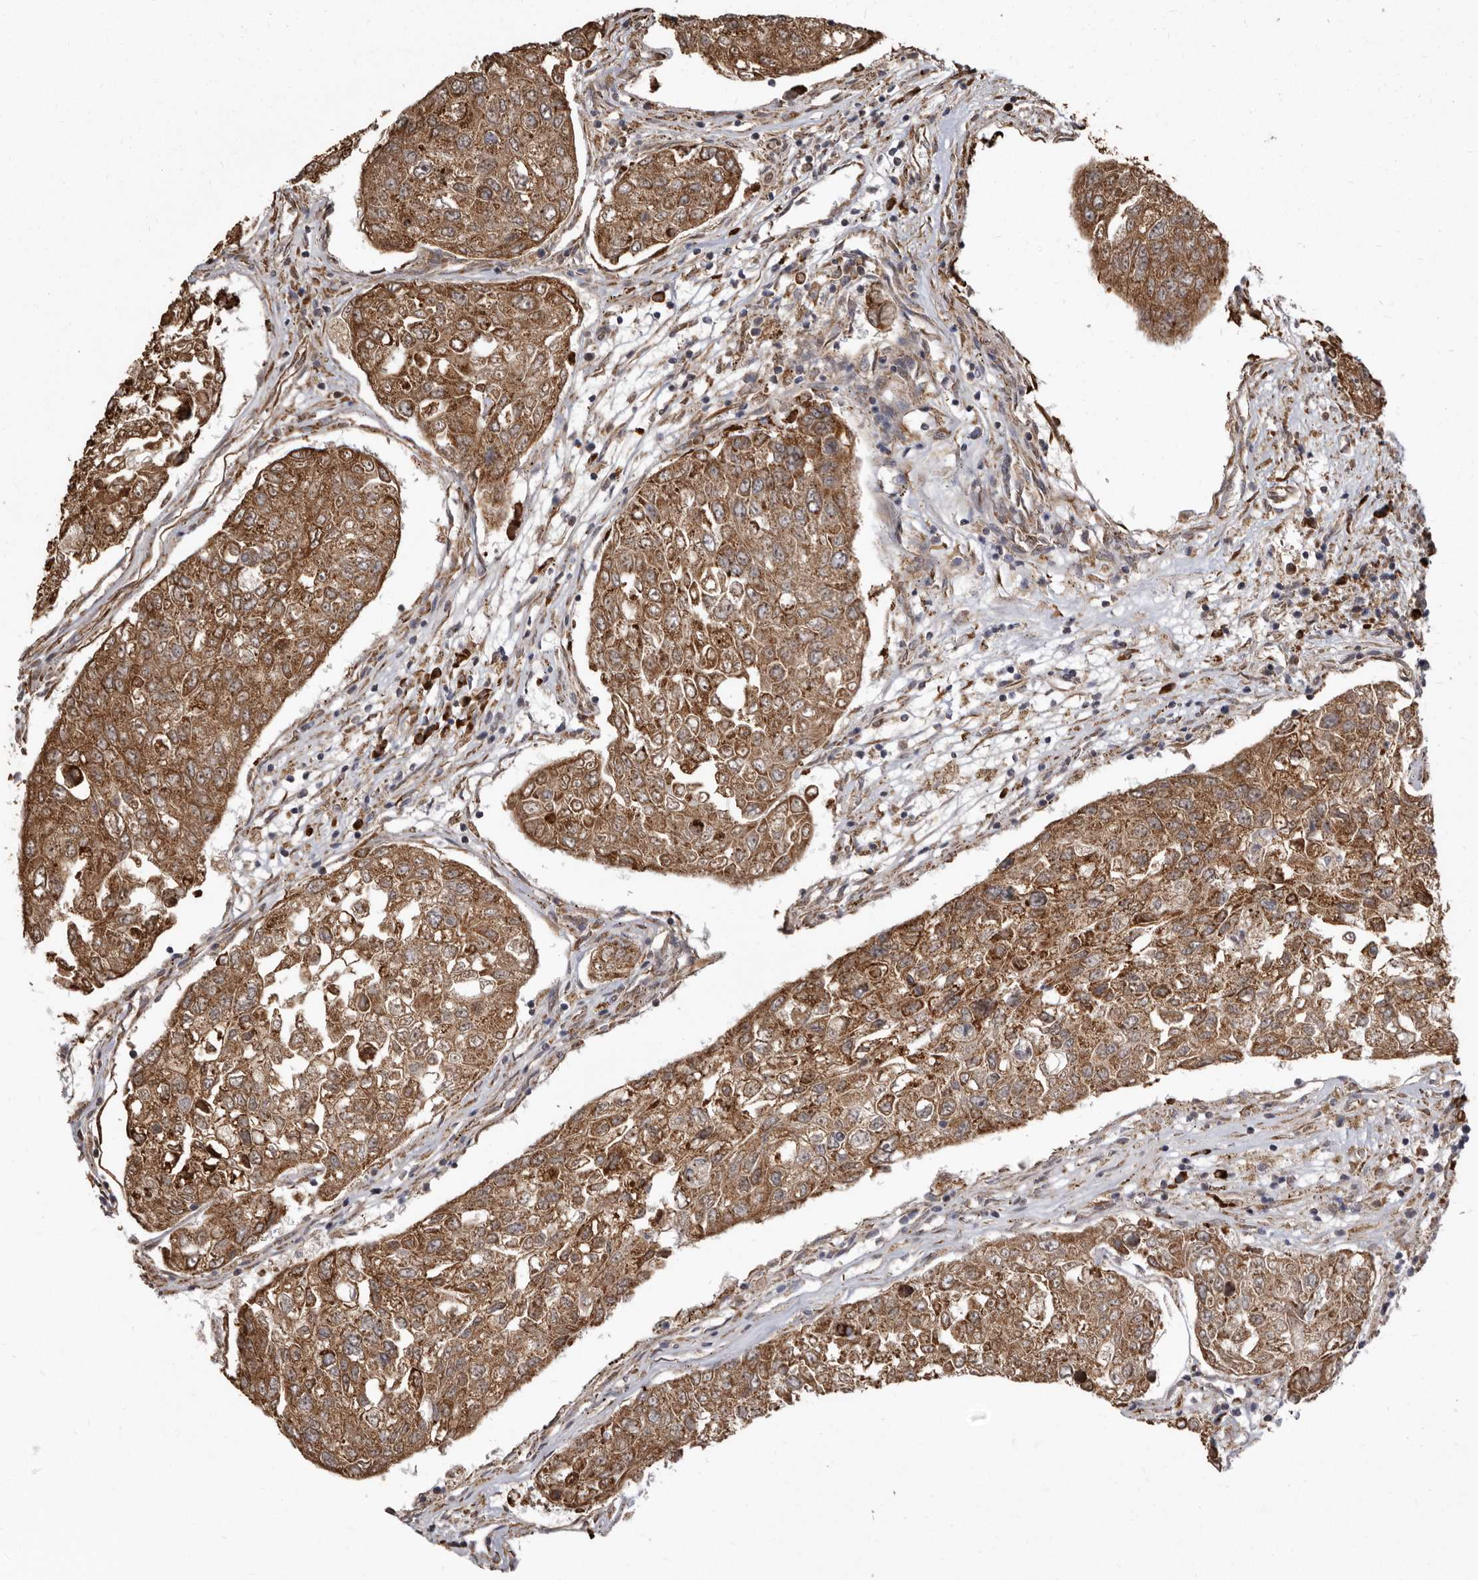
{"staining": {"intensity": "strong", "quantity": ">75%", "location": "cytoplasmic/membranous"}, "tissue": "urothelial cancer", "cell_type": "Tumor cells", "image_type": "cancer", "snomed": [{"axis": "morphology", "description": "Urothelial carcinoma, High grade"}, {"axis": "topography", "description": "Lymph node"}, {"axis": "topography", "description": "Urinary bladder"}], "caption": "Immunohistochemical staining of human urothelial cancer shows high levels of strong cytoplasmic/membranous staining in approximately >75% of tumor cells. (DAB IHC, brown staining for protein, blue staining for nuclei).", "gene": "CDK5RAP3", "patient": {"sex": "male", "age": 51}}